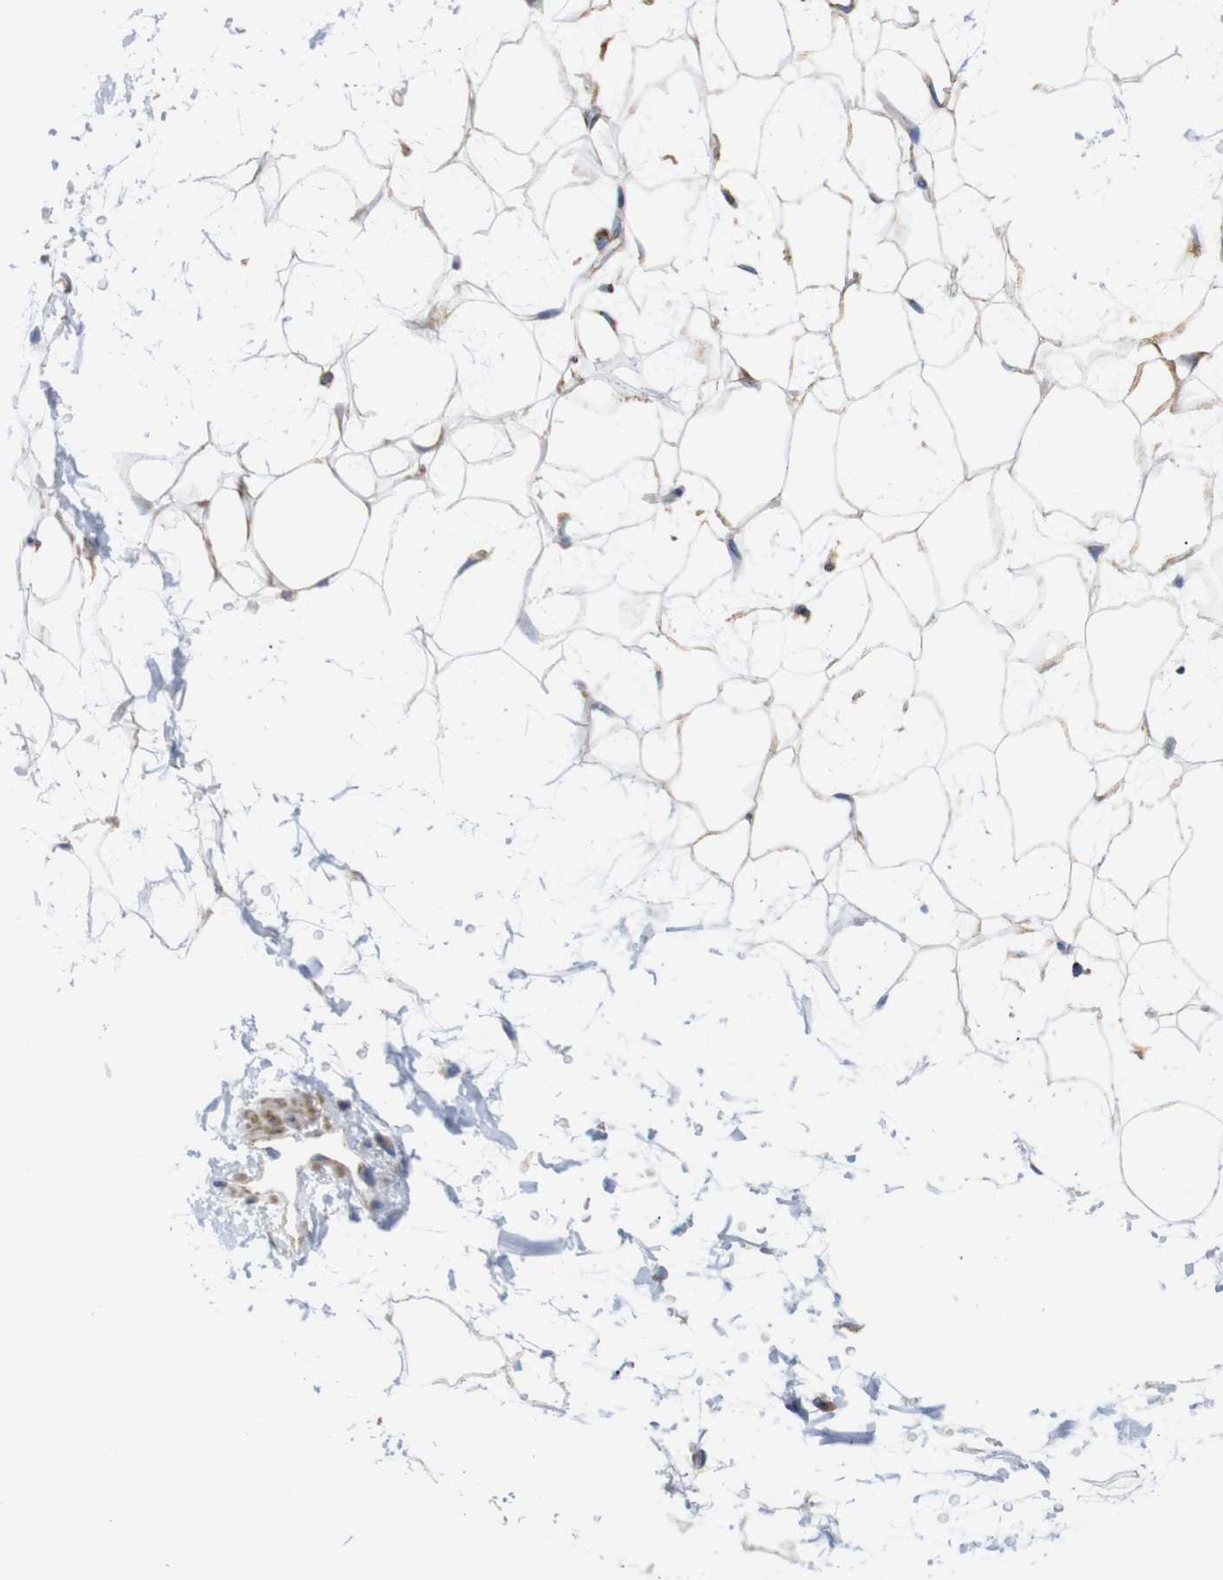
{"staining": {"intensity": "weak", "quantity": ">75%", "location": "cytoplasmic/membranous"}, "tissue": "adipose tissue", "cell_type": "Adipocytes", "image_type": "normal", "snomed": [{"axis": "morphology", "description": "Normal tissue, NOS"}, {"axis": "topography", "description": "Soft tissue"}], "caption": "Adipose tissue stained with DAB (3,3'-diaminobenzidine) immunohistochemistry (IHC) reveals low levels of weak cytoplasmic/membranous expression in approximately >75% of adipocytes. The staining was performed using DAB (3,3'-diaminobenzidine) to visualize the protein expression in brown, while the nuclei were stained in blue with hematoxylin (Magnification: 20x).", "gene": "FAM171B", "patient": {"sex": "male", "age": 72}}